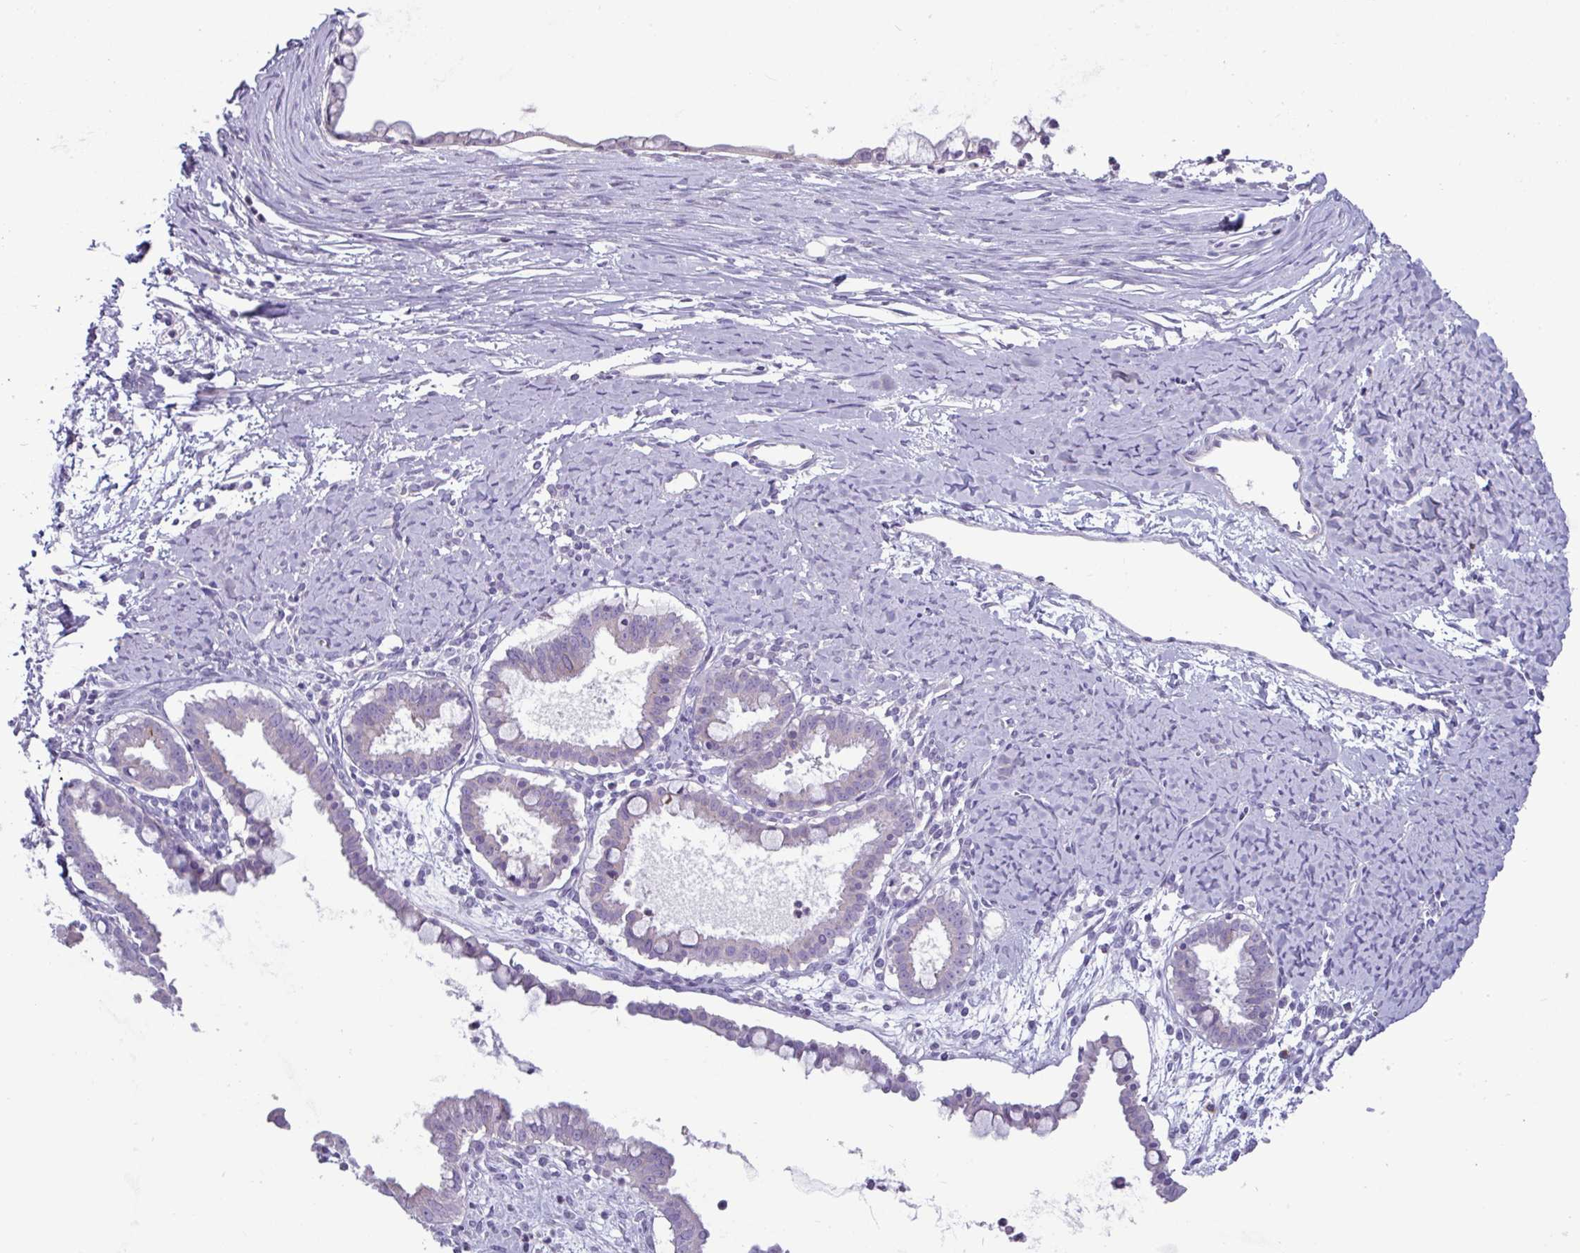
{"staining": {"intensity": "negative", "quantity": "none", "location": "none"}, "tissue": "ovarian cancer", "cell_type": "Tumor cells", "image_type": "cancer", "snomed": [{"axis": "morphology", "description": "Cystadenocarcinoma, mucinous, NOS"}, {"axis": "topography", "description": "Ovary"}], "caption": "This image is of ovarian mucinous cystadenocarcinoma stained with immunohistochemistry to label a protein in brown with the nuclei are counter-stained blue. There is no staining in tumor cells.", "gene": "ADGRE1", "patient": {"sex": "female", "age": 61}}